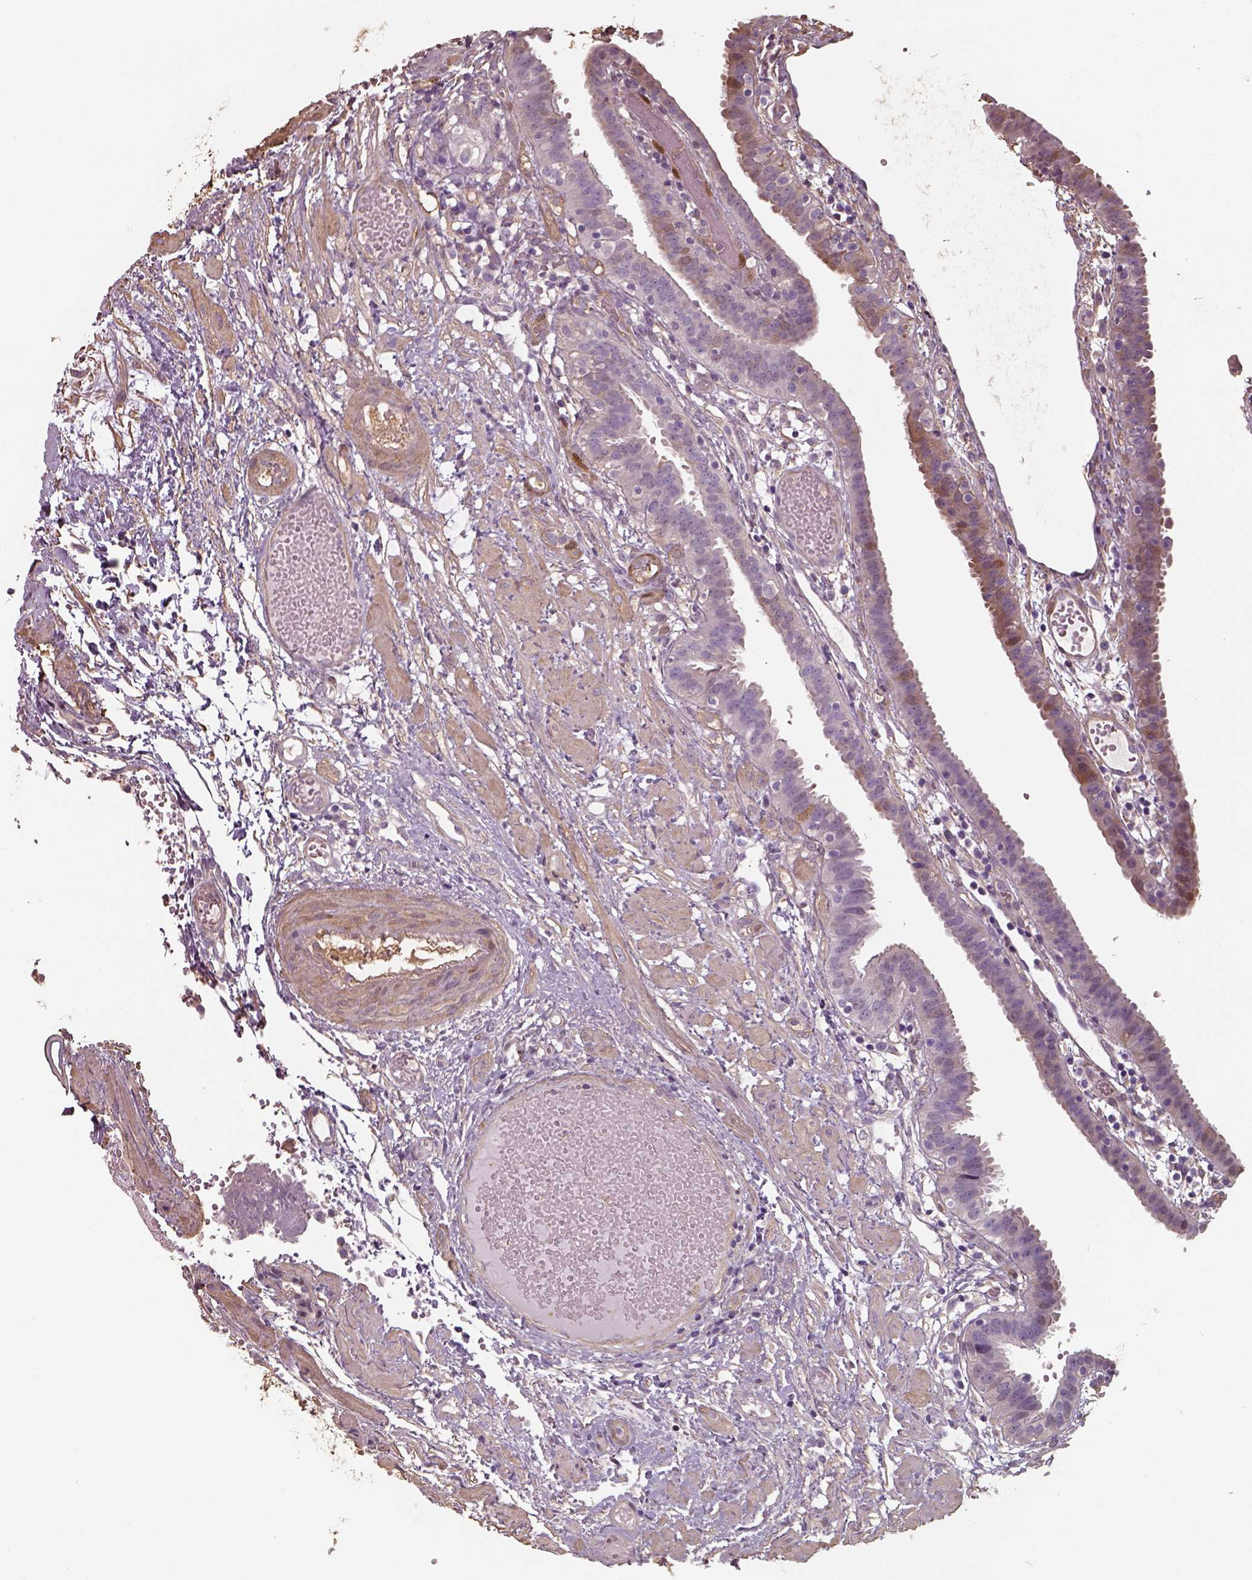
{"staining": {"intensity": "strong", "quantity": "25%-75%", "location": "cytoplasmic/membranous"}, "tissue": "fallopian tube", "cell_type": "Glandular cells", "image_type": "normal", "snomed": [{"axis": "morphology", "description": "Normal tissue, NOS"}, {"axis": "topography", "description": "Fallopian tube"}], "caption": "The image demonstrates immunohistochemical staining of benign fallopian tube. There is strong cytoplasmic/membranous staining is seen in approximately 25%-75% of glandular cells.", "gene": "ISYNA1", "patient": {"sex": "female", "age": 37}}